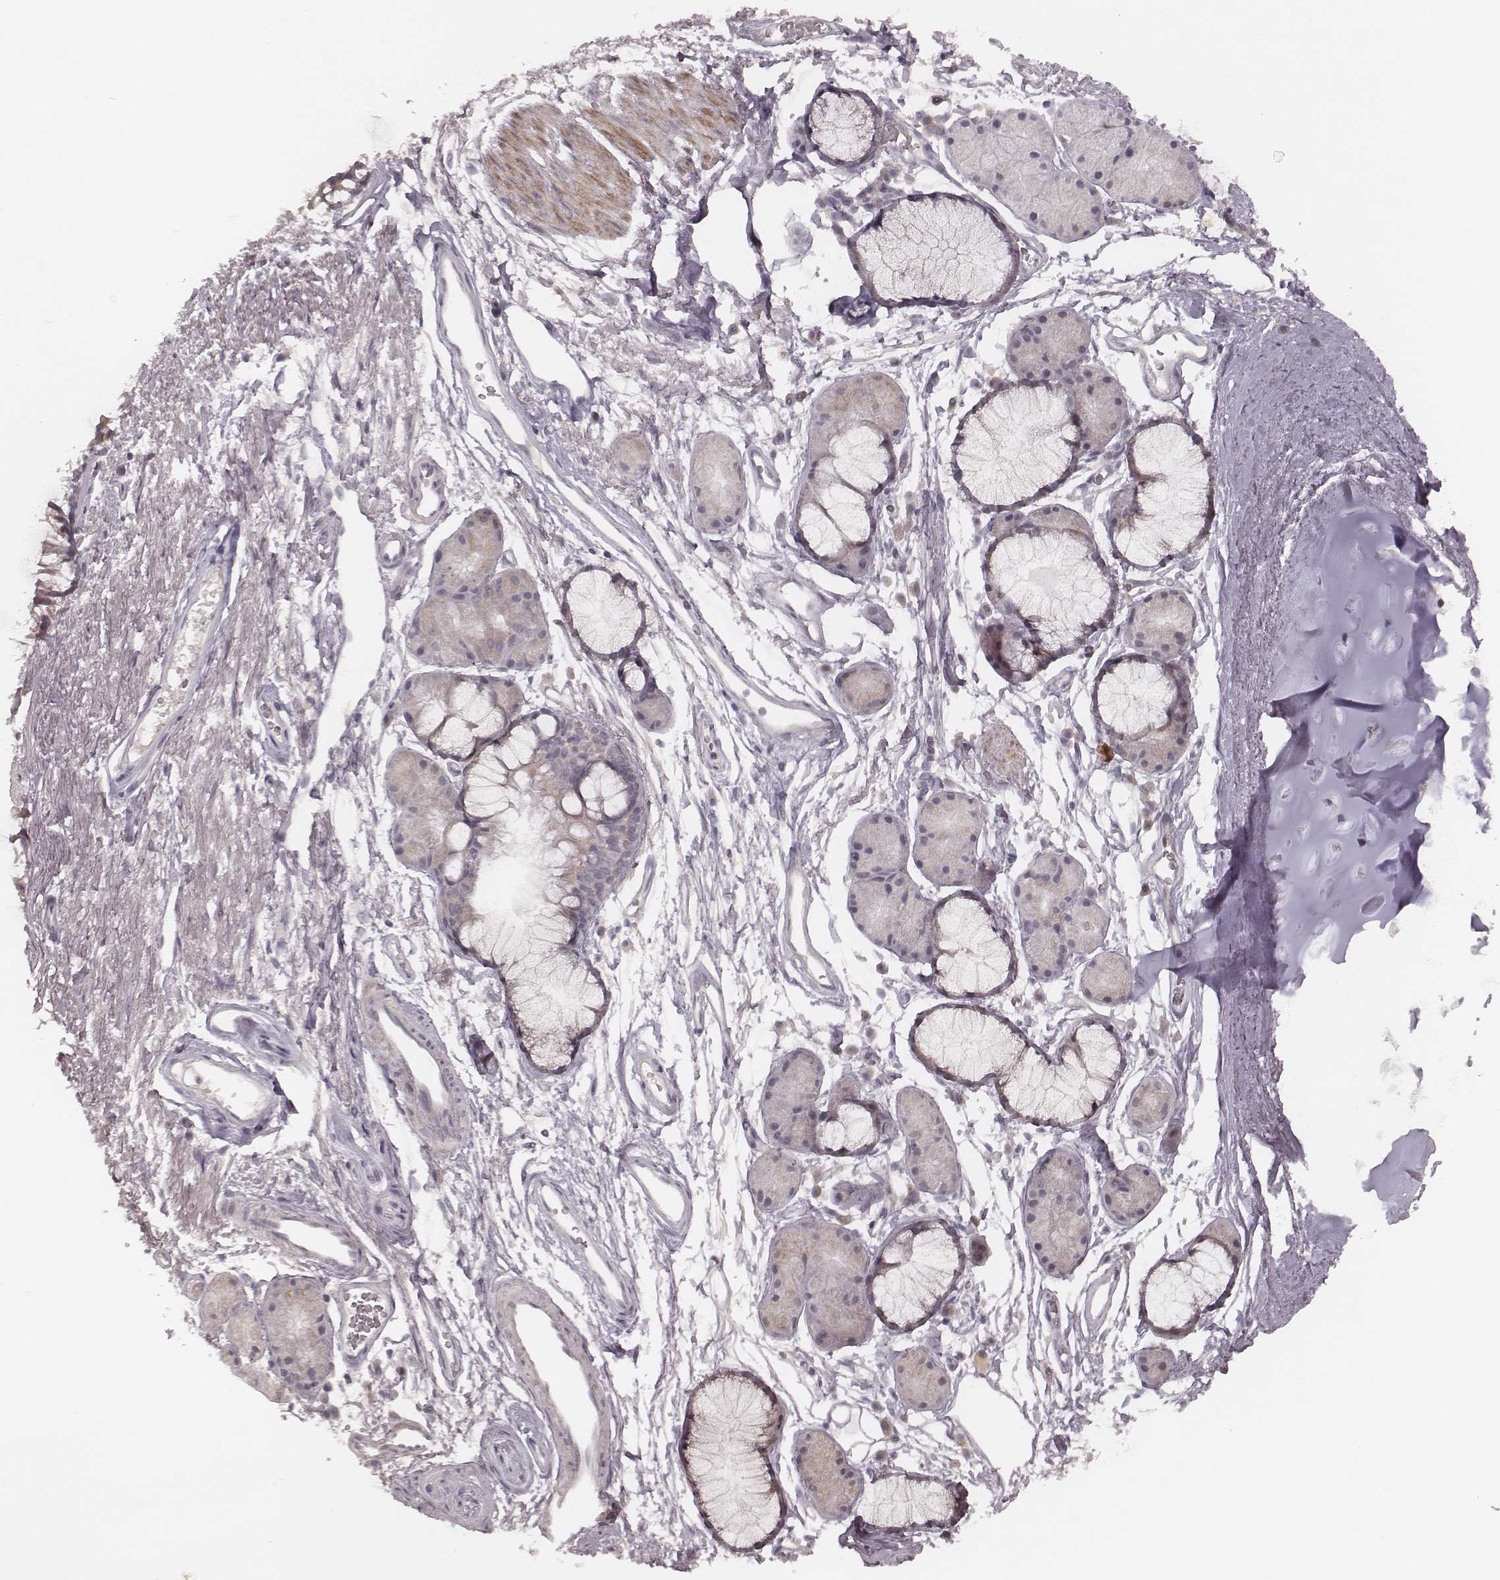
{"staining": {"intensity": "negative", "quantity": "none", "location": "none"}, "tissue": "adipose tissue", "cell_type": "Adipocytes", "image_type": "normal", "snomed": [{"axis": "morphology", "description": "Normal tissue, NOS"}, {"axis": "topography", "description": "Cartilage tissue"}, {"axis": "topography", "description": "Bronchus"}], "caption": "High power microscopy image of an immunohistochemistry photomicrograph of unremarkable adipose tissue, revealing no significant expression in adipocytes.", "gene": "FAM13B", "patient": {"sex": "female", "age": 79}}